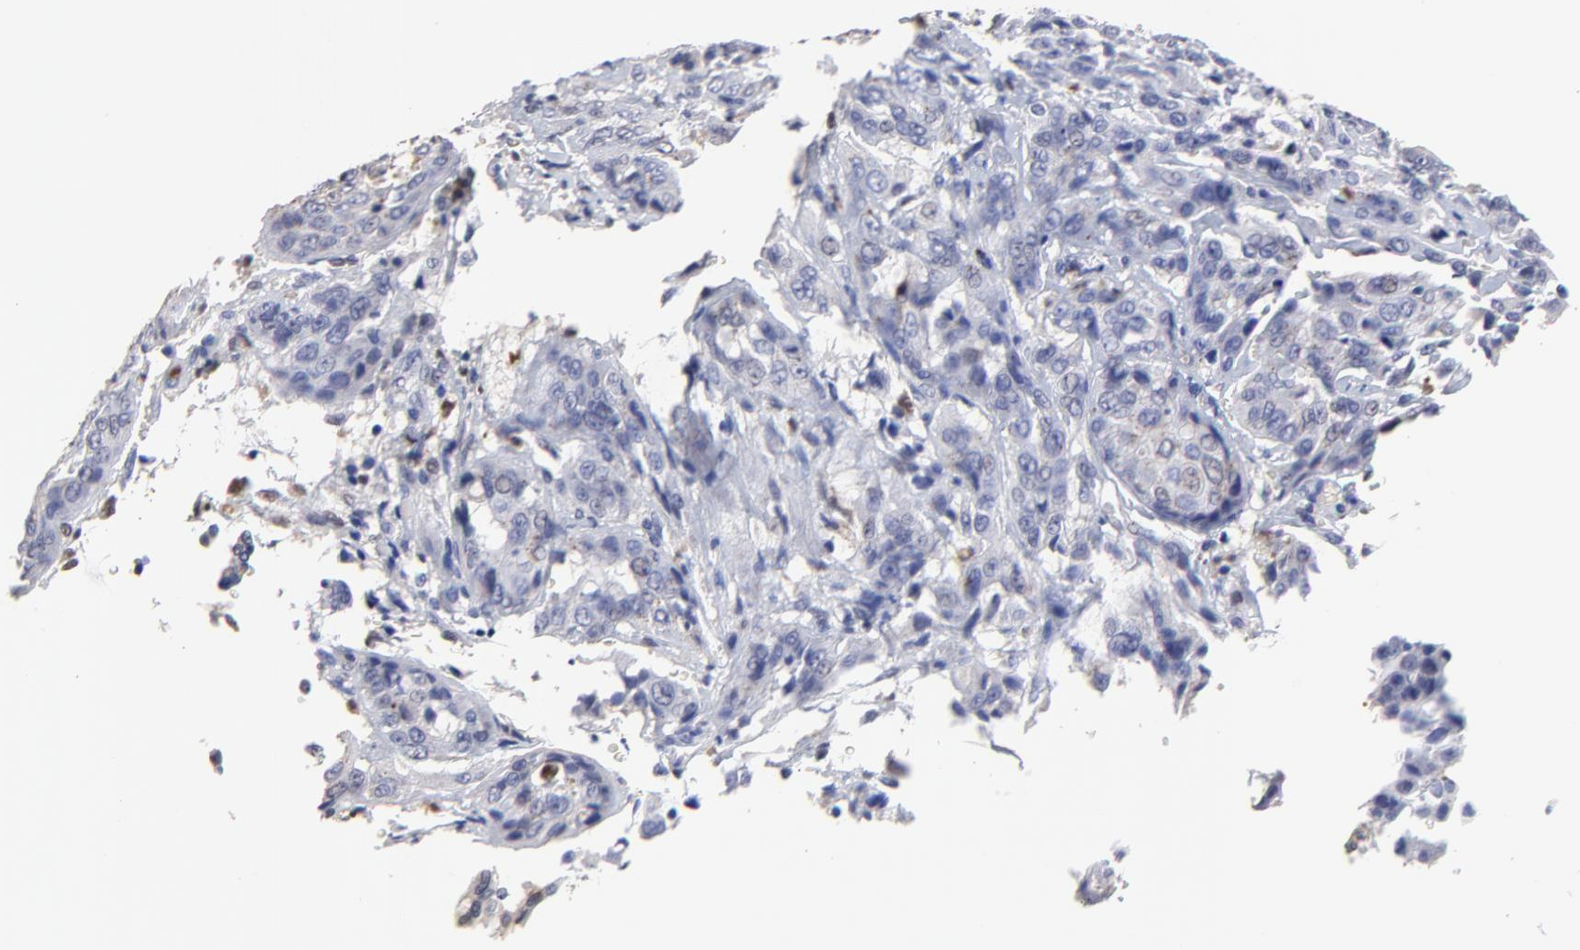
{"staining": {"intensity": "negative", "quantity": "none", "location": "none"}, "tissue": "cervical cancer", "cell_type": "Tumor cells", "image_type": "cancer", "snomed": [{"axis": "morphology", "description": "Squamous cell carcinoma, NOS"}, {"axis": "topography", "description": "Cervix"}], "caption": "Cervical cancer (squamous cell carcinoma) stained for a protein using immunohistochemistry (IHC) displays no positivity tumor cells.", "gene": "SMARCA1", "patient": {"sex": "female", "age": 41}}